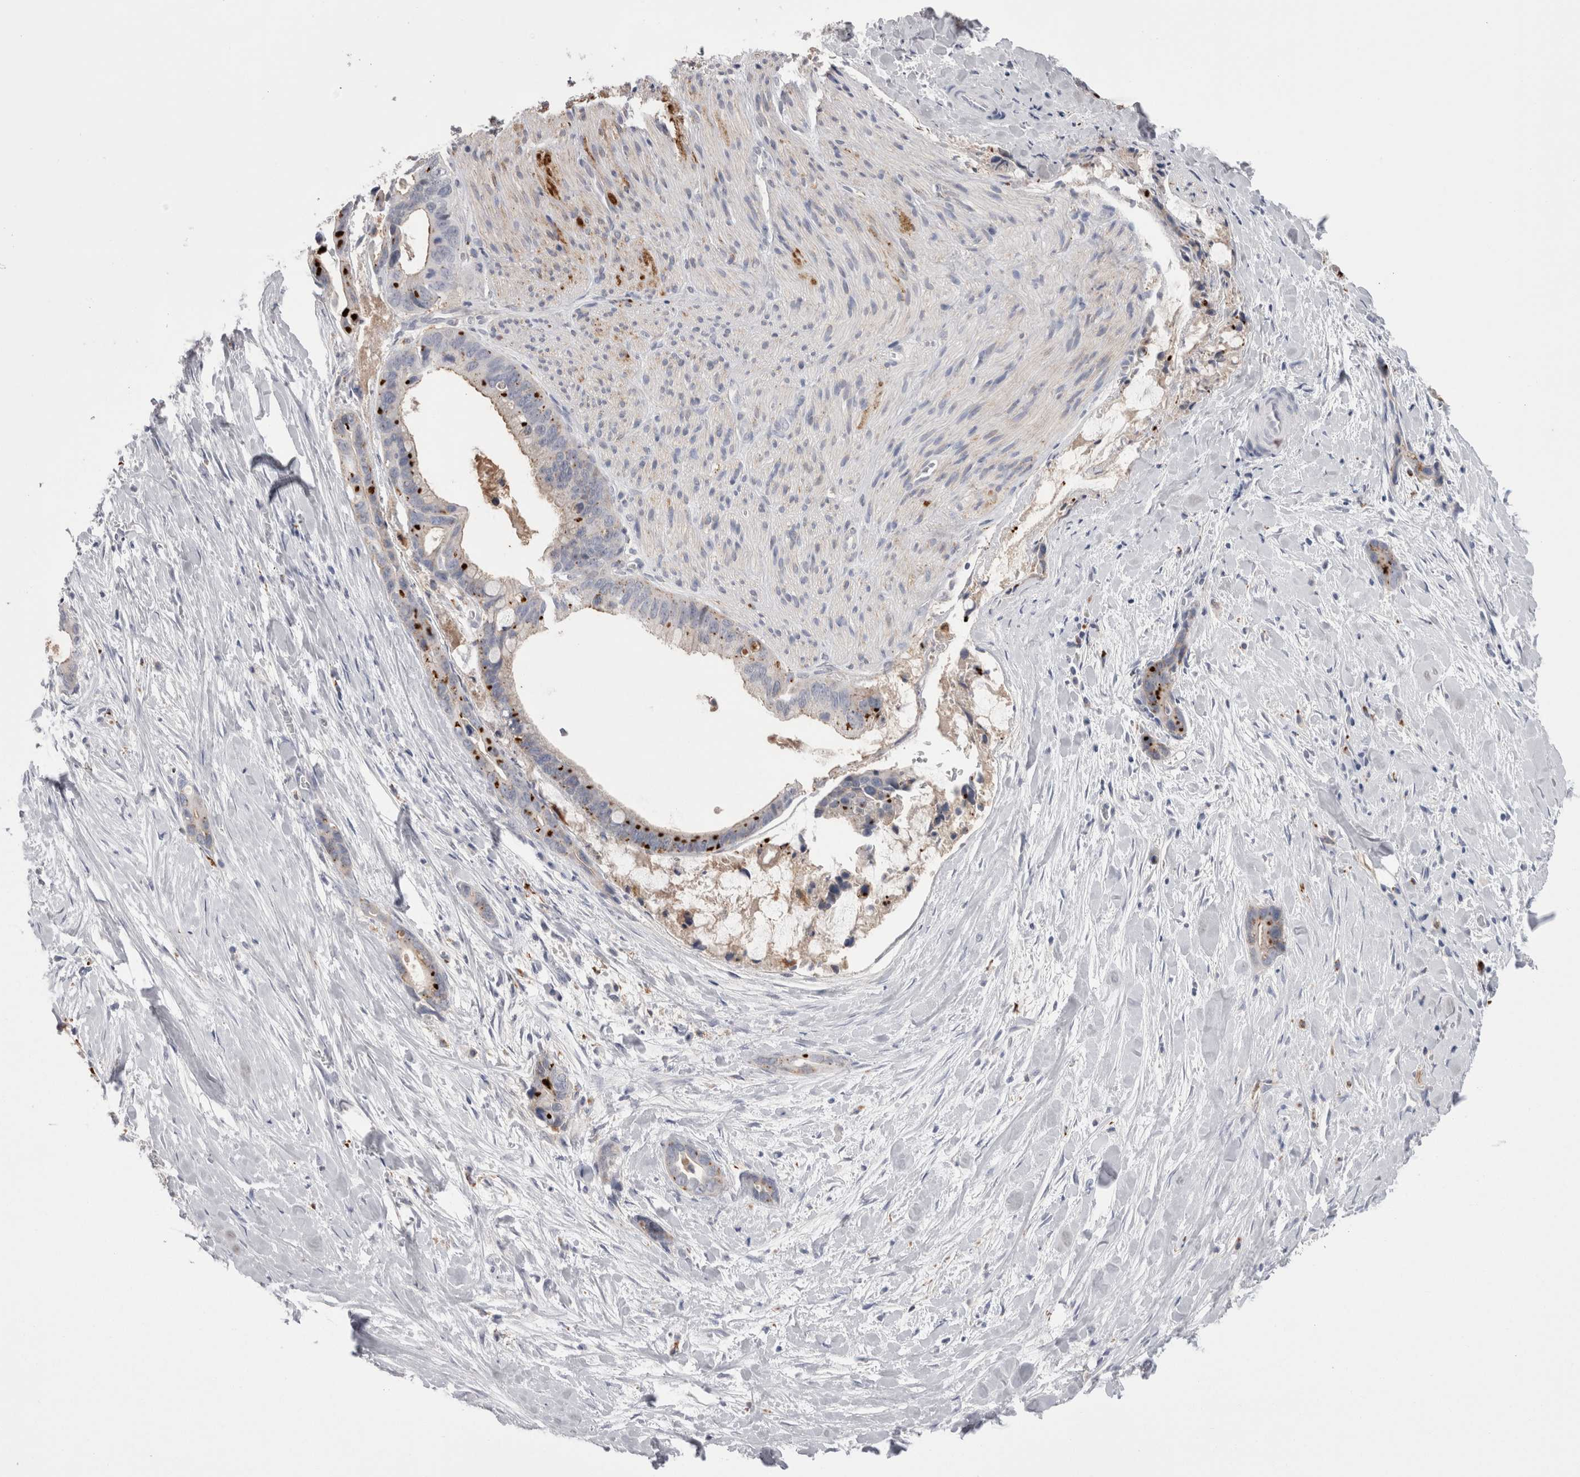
{"staining": {"intensity": "strong", "quantity": "25%-75%", "location": "cytoplasmic/membranous"}, "tissue": "liver cancer", "cell_type": "Tumor cells", "image_type": "cancer", "snomed": [{"axis": "morphology", "description": "Cholangiocarcinoma"}, {"axis": "topography", "description": "Liver"}], "caption": "Strong cytoplasmic/membranous protein staining is appreciated in about 25%-75% of tumor cells in cholangiocarcinoma (liver).", "gene": "EPDR1", "patient": {"sex": "female", "age": 55}}